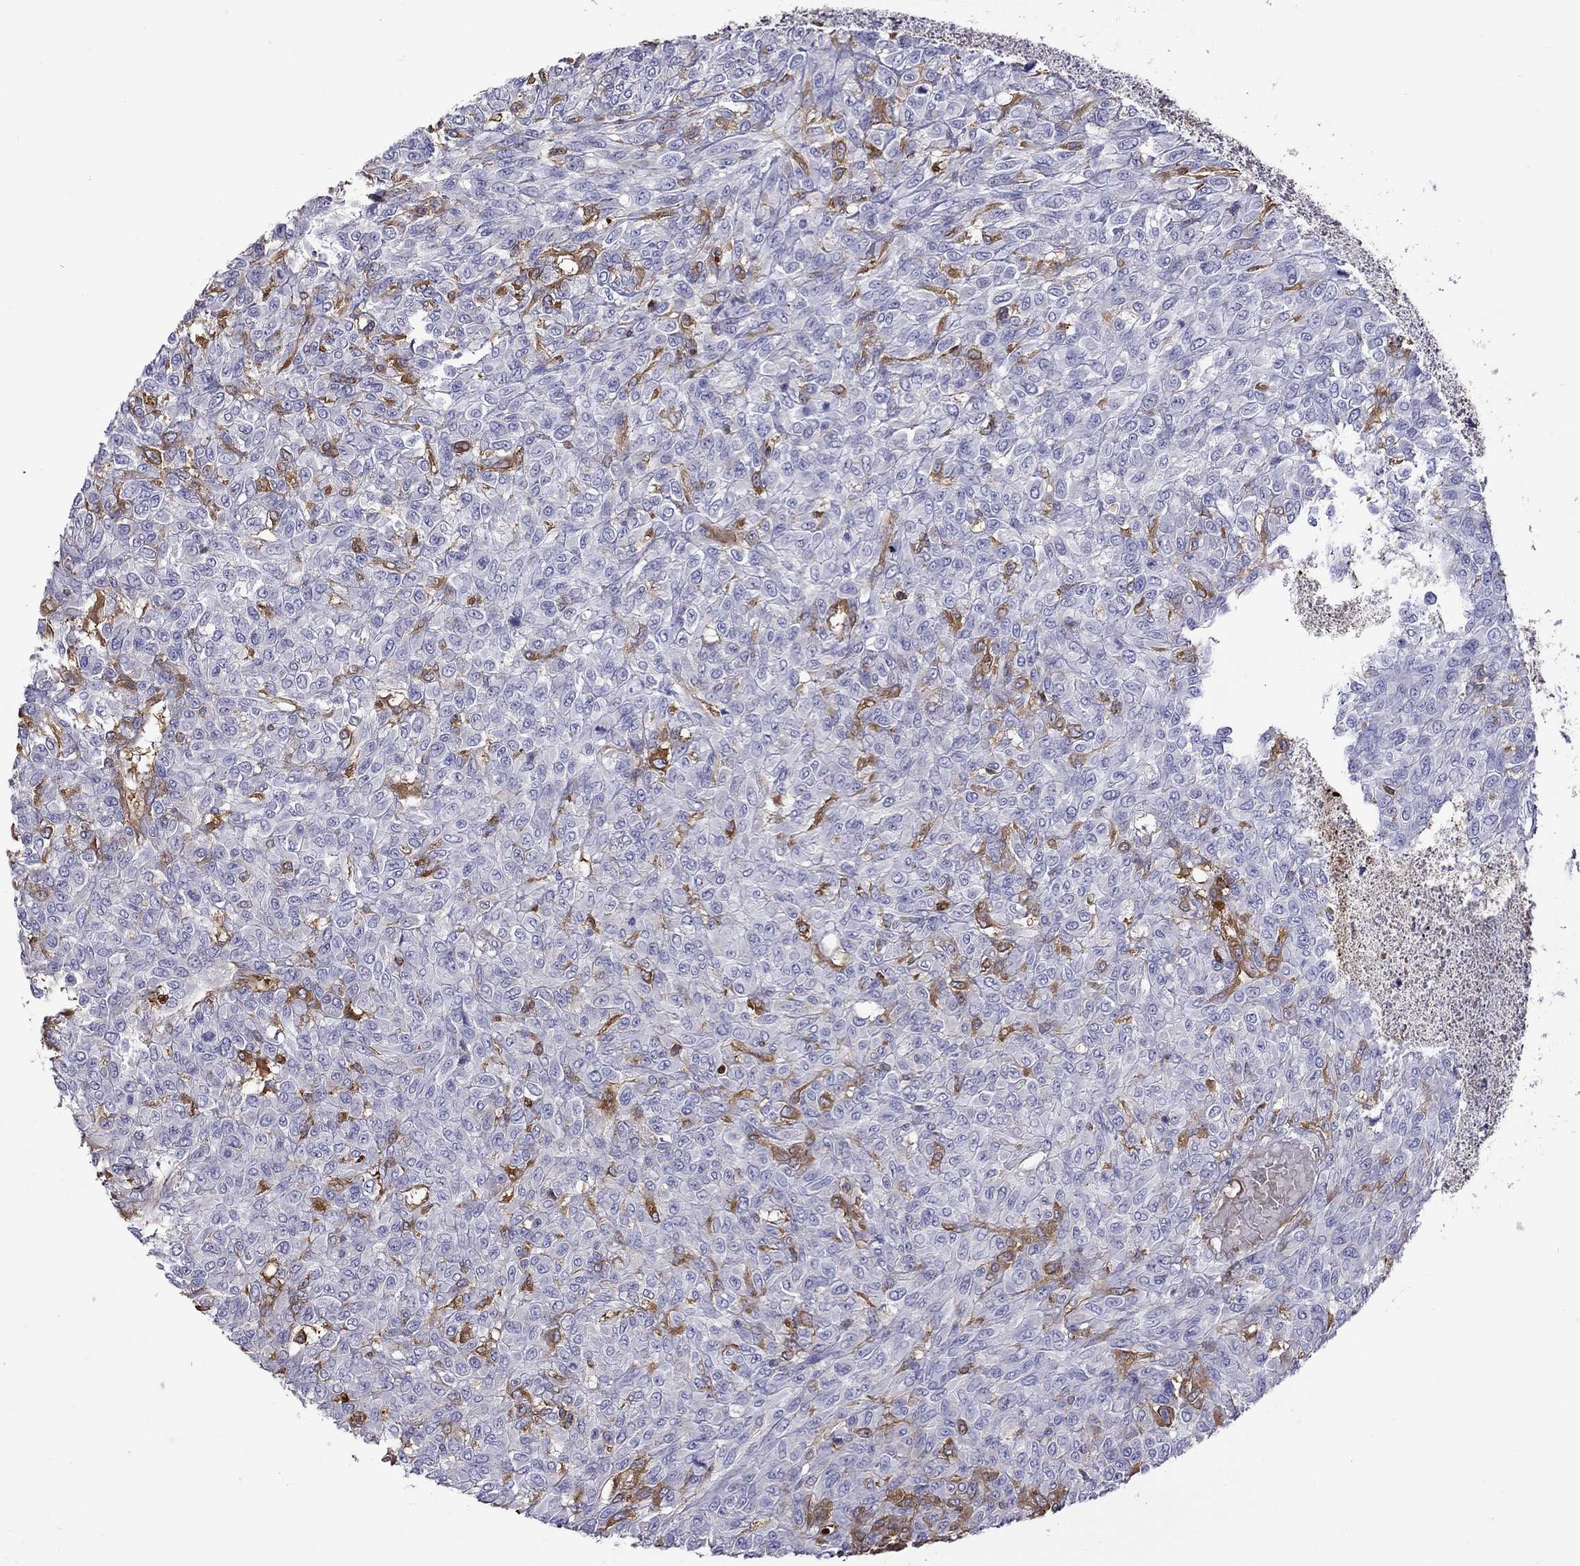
{"staining": {"intensity": "strong", "quantity": "<25%", "location": "cytoplasmic/membranous"}, "tissue": "renal cancer", "cell_type": "Tumor cells", "image_type": "cancer", "snomed": [{"axis": "morphology", "description": "Adenocarcinoma, NOS"}, {"axis": "topography", "description": "Kidney"}], "caption": "Renal adenocarcinoma stained with IHC shows strong cytoplasmic/membranous expression in about <25% of tumor cells.", "gene": "SERPINA3", "patient": {"sex": "male", "age": 58}}